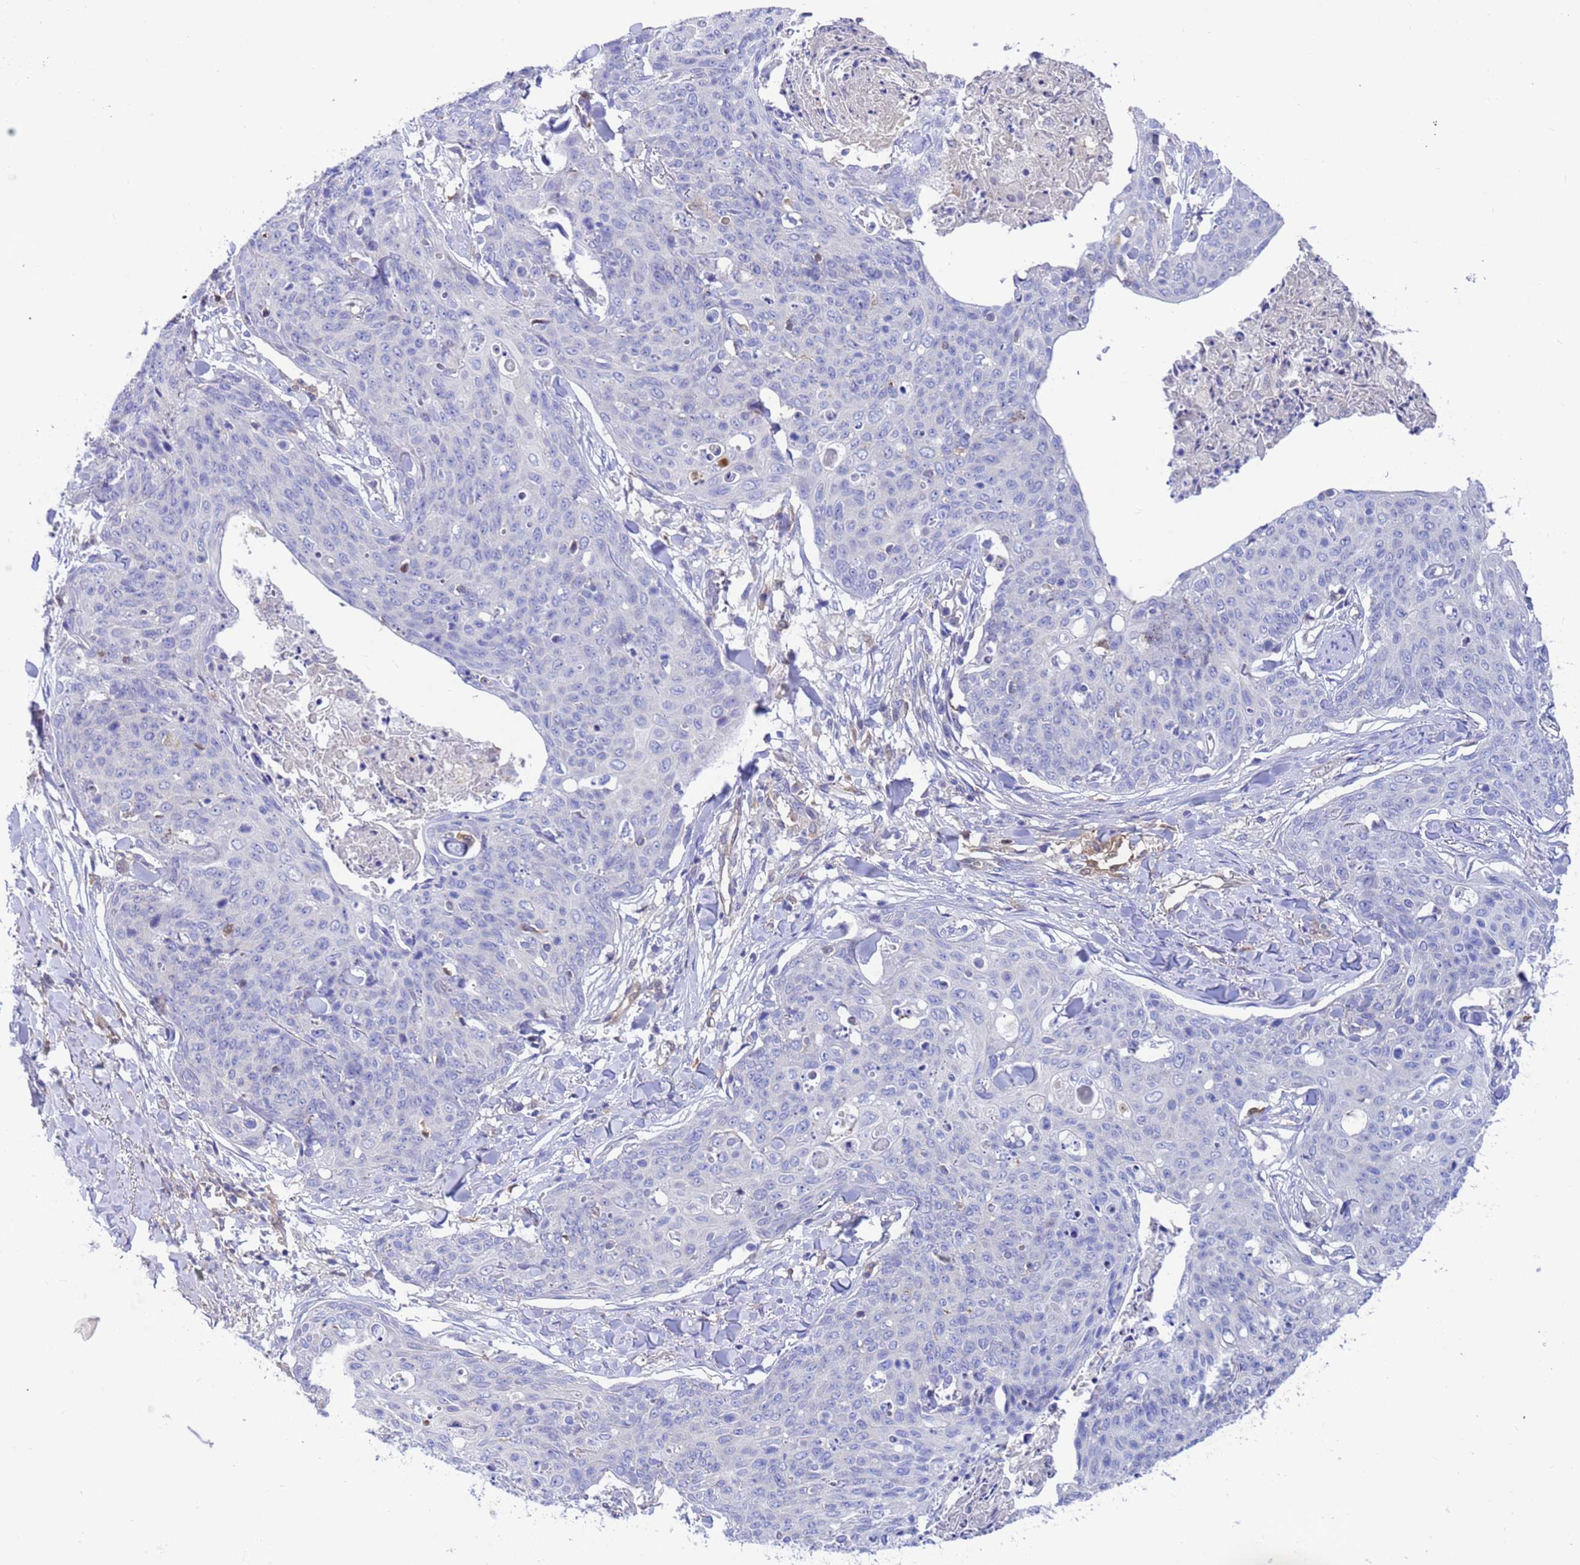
{"staining": {"intensity": "negative", "quantity": "none", "location": "none"}, "tissue": "skin cancer", "cell_type": "Tumor cells", "image_type": "cancer", "snomed": [{"axis": "morphology", "description": "Squamous cell carcinoma, NOS"}, {"axis": "topography", "description": "Skin"}, {"axis": "topography", "description": "Vulva"}], "caption": "An immunohistochemistry photomicrograph of skin cancer is shown. There is no staining in tumor cells of skin cancer. (DAB immunohistochemistry (IHC) visualized using brightfield microscopy, high magnification).", "gene": "FOXRED1", "patient": {"sex": "female", "age": 85}}